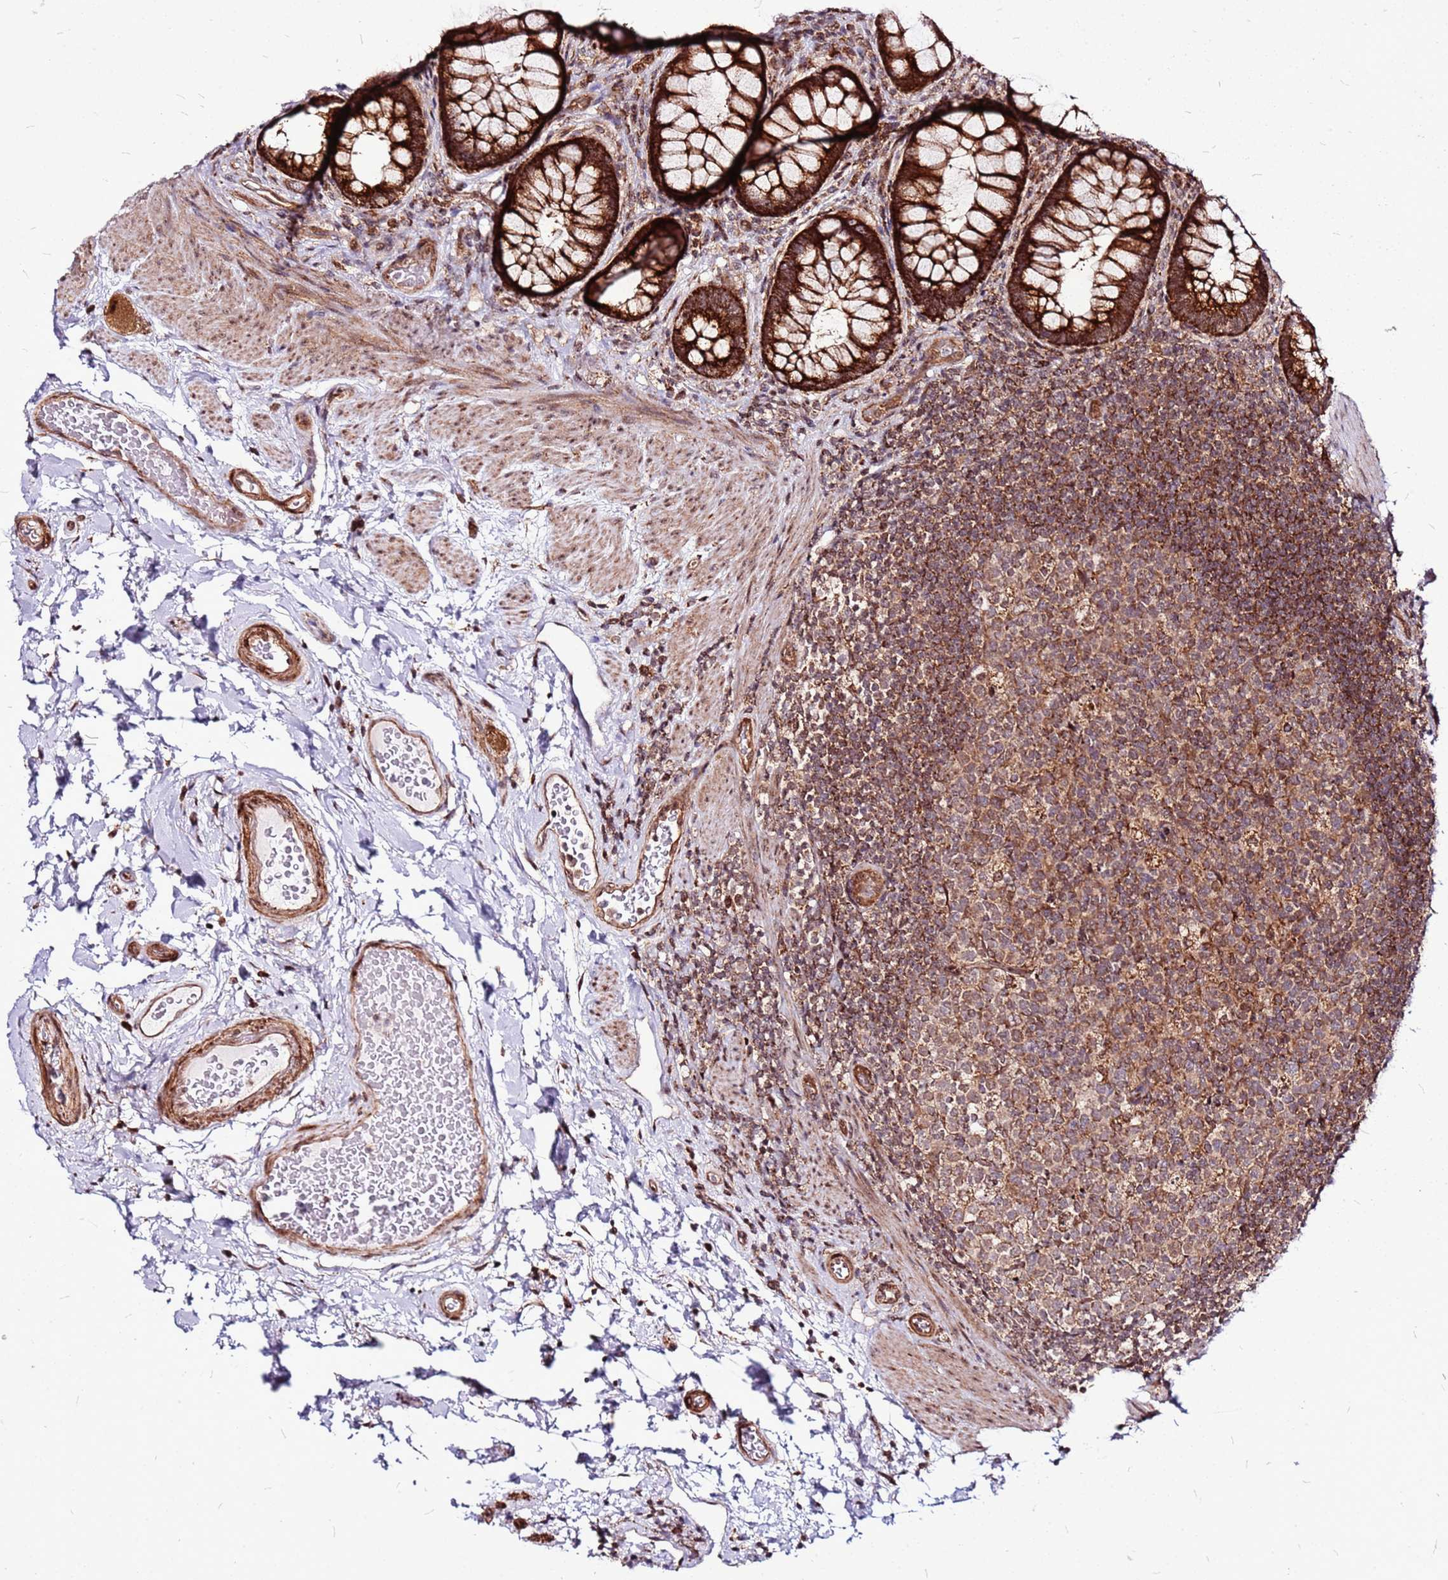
{"staining": {"intensity": "strong", "quantity": ">75%", "location": "cytoplasmic/membranous"}, "tissue": "rectum", "cell_type": "Glandular cells", "image_type": "normal", "snomed": [{"axis": "morphology", "description": "Normal tissue, NOS"}, {"axis": "topography", "description": "Rectum"}, {"axis": "topography", "description": "Peripheral nerve tissue"}], "caption": "This photomicrograph displays immunohistochemistry staining of unremarkable rectum, with high strong cytoplasmic/membranous expression in about >75% of glandular cells.", "gene": "OR51T1", "patient": {"sex": "female", "age": 69}}